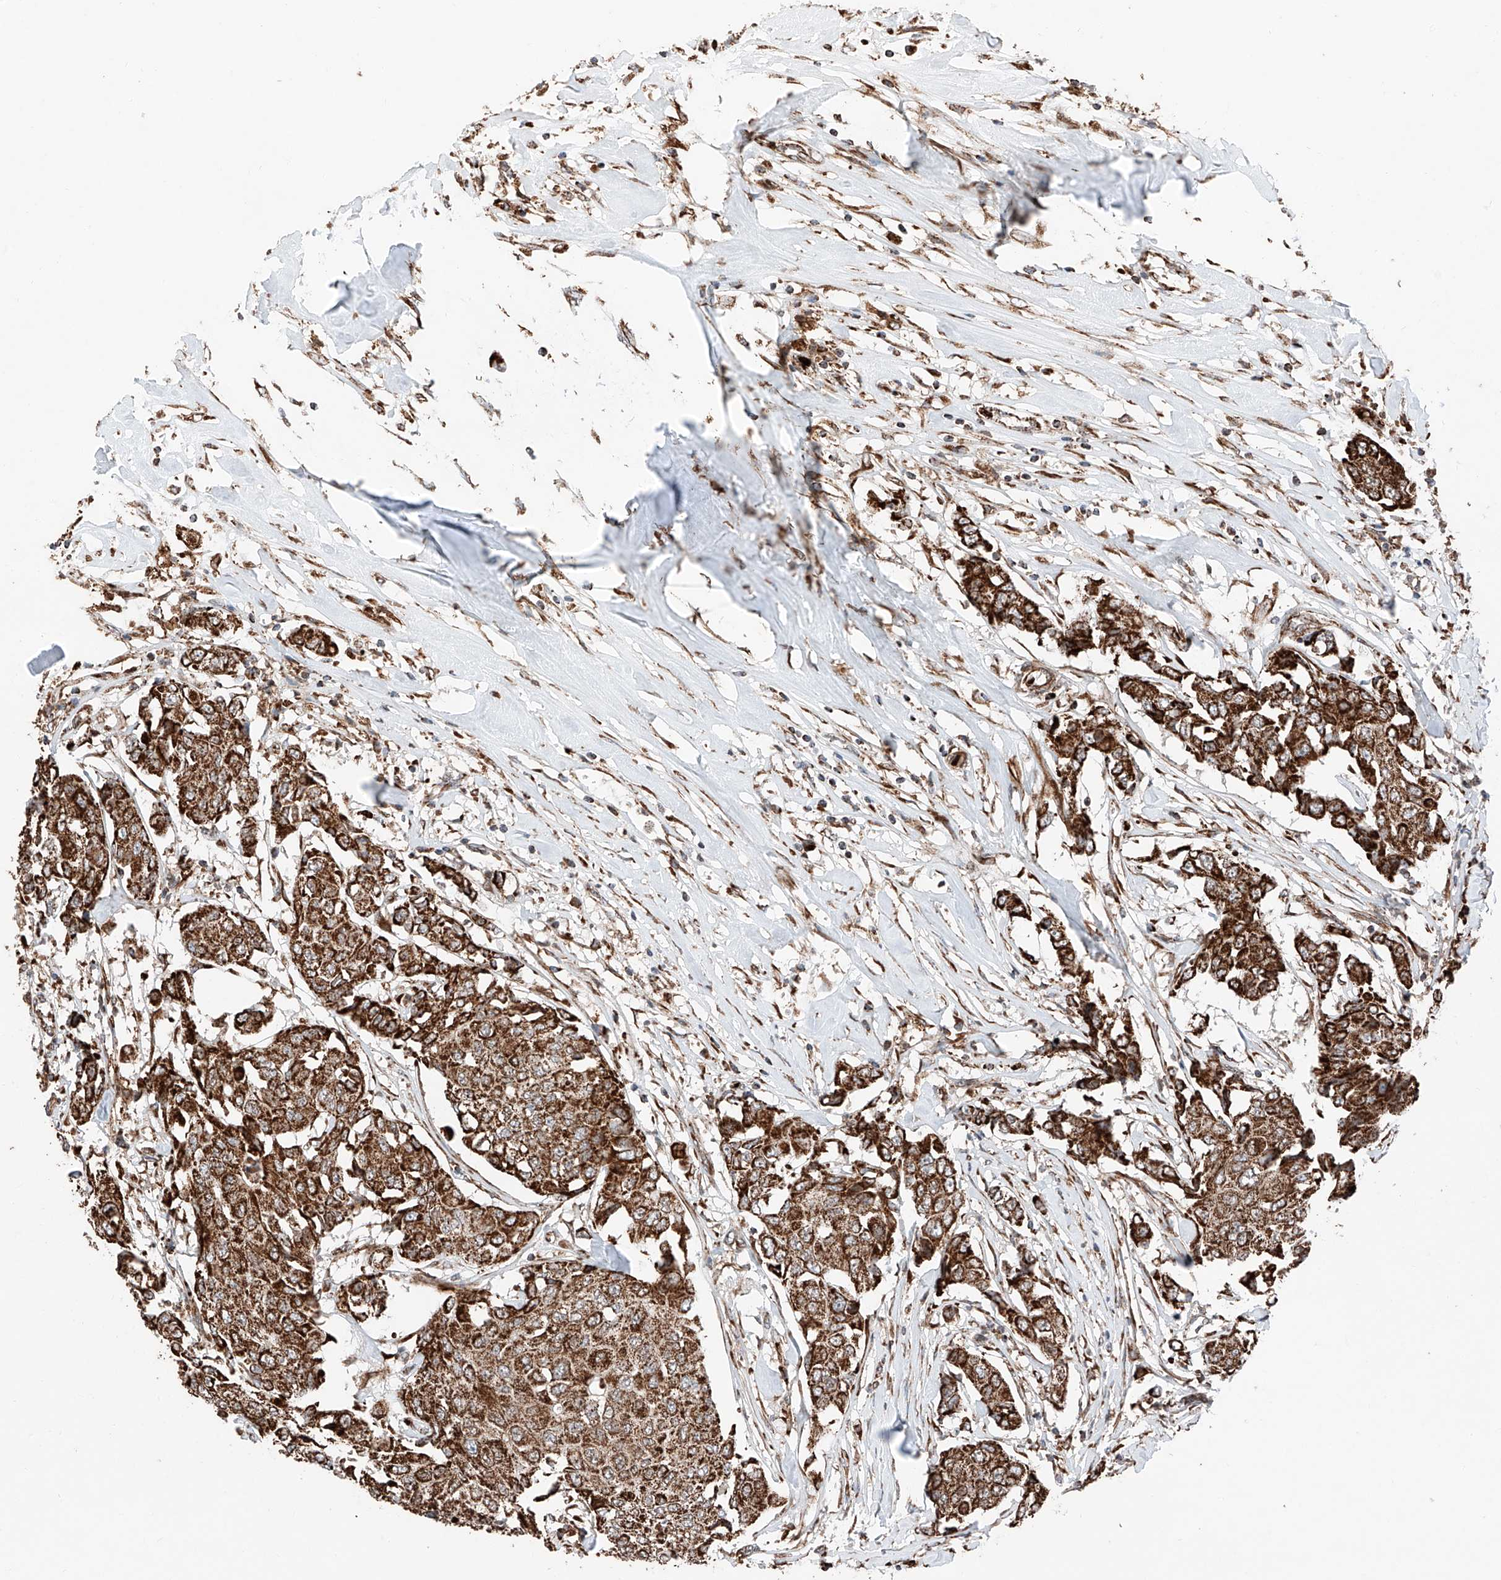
{"staining": {"intensity": "strong", "quantity": ">75%", "location": "cytoplasmic/membranous"}, "tissue": "breast cancer", "cell_type": "Tumor cells", "image_type": "cancer", "snomed": [{"axis": "morphology", "description": "Duct carcinoma"}, {"axis": "topography", "description": "Breast"}], "caption": "Immunohistochemistry (IHC) image of invasive ductal carcinoma (breast) stained for a protein (brown), which displays high levels of strong cytoplasmic/membranous staining in about >75% of tumor cells.", "gene": "ZSCAN29", "patient": {"sex": "female", "age": 80}}